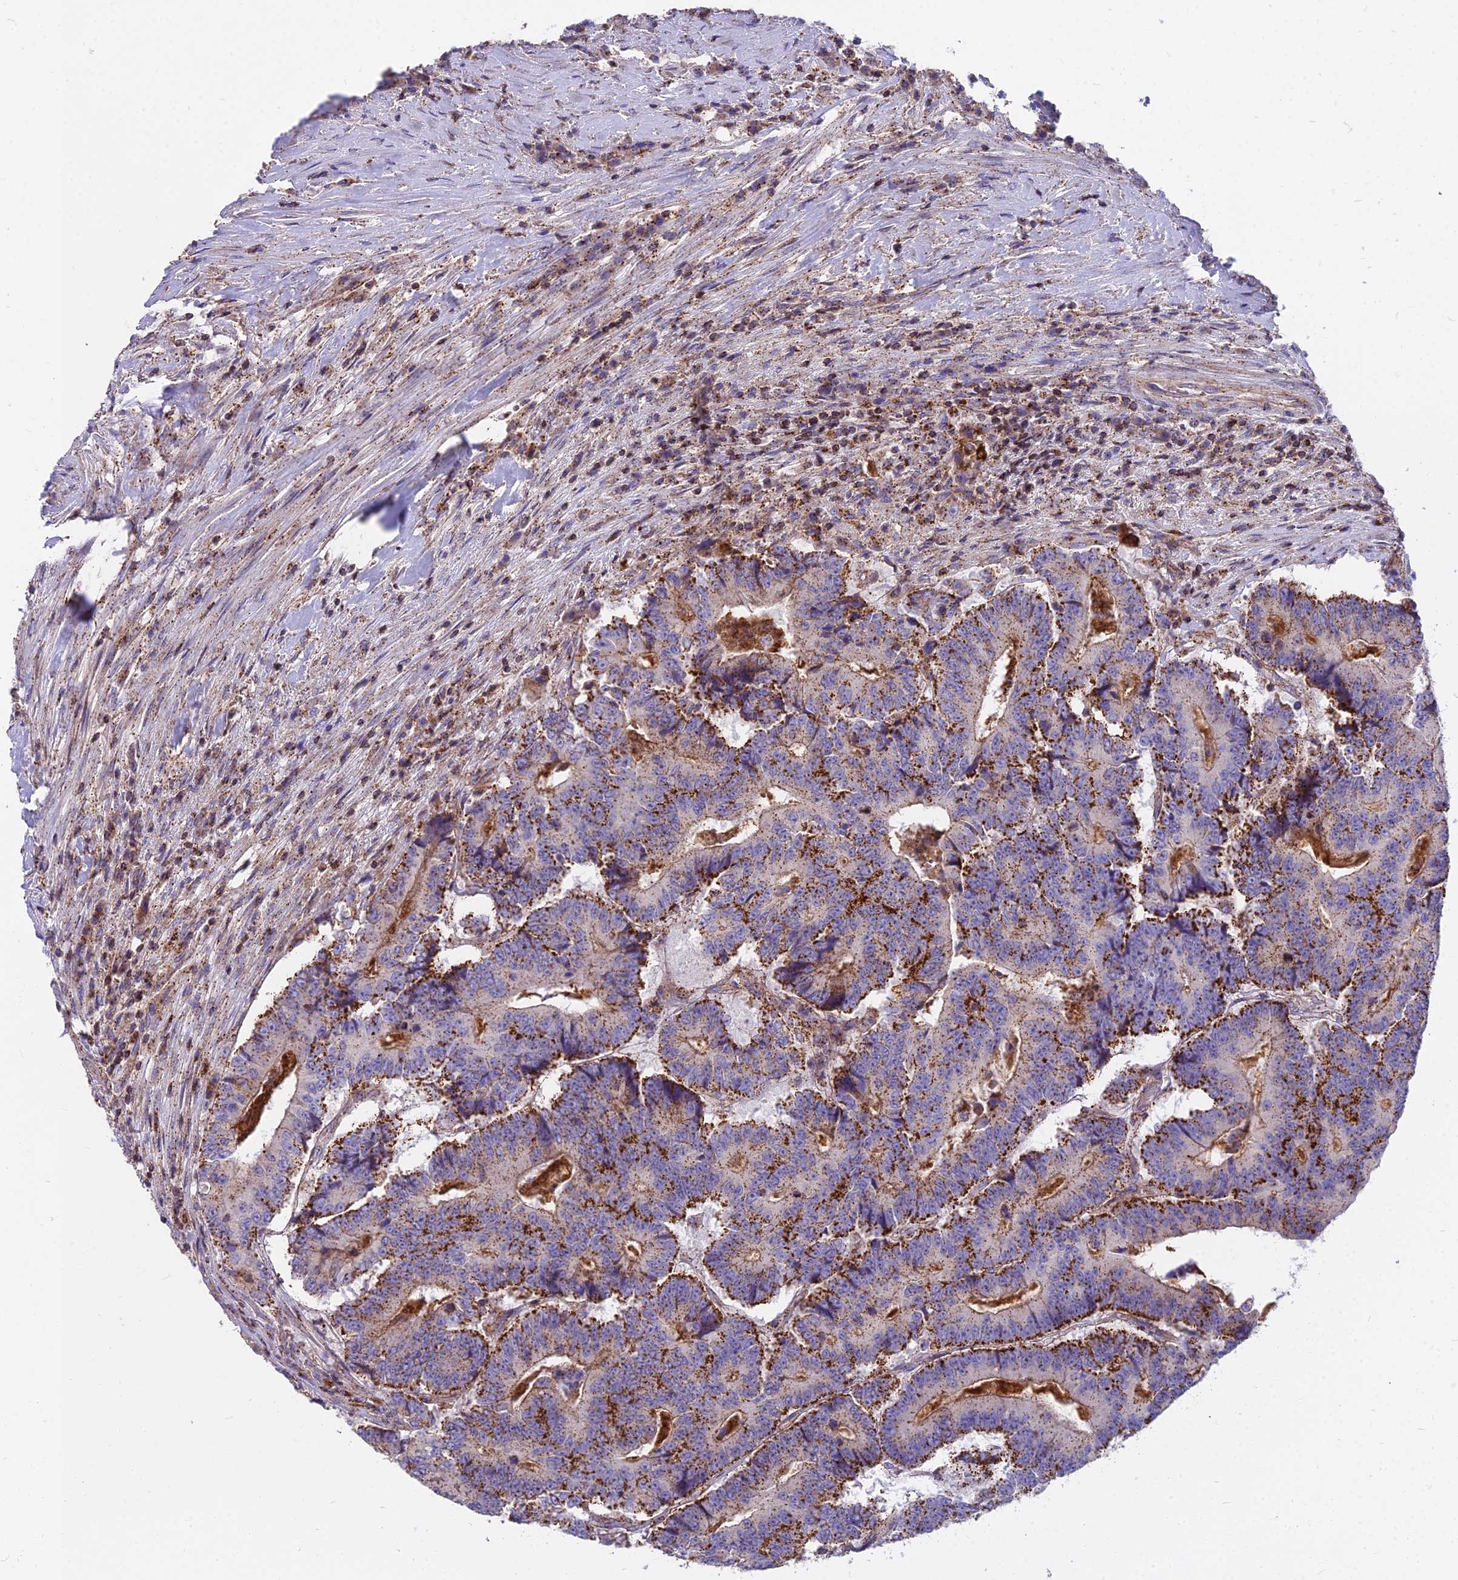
{"staining": {"intensity": "strong", "quantity": ">75%", "location": "cytoplasmic/membranous"}, "tissue": "colorectal cancer", "cell_type": "Tumor cells", "image_type": "cancer", "snomed": [{"axis": "morphology", "description": "Adenocarcinoma, NOS"}, {"axis": "topography", "description": "Colon"}], "caption": "Immunohistochemistry histopathology image of neoplastic tissue: adenocarcinoma (colorectal) stained using immunohistochemistry (IHC) shows high levels of strong protein expression localized specifically in the cytoplasmic/membranous of tumor cells, appearing as a cytoplasmic/membranous brown color.", "gene": "FRMPD1", "patient": {"sex": "male", "age": 83}}